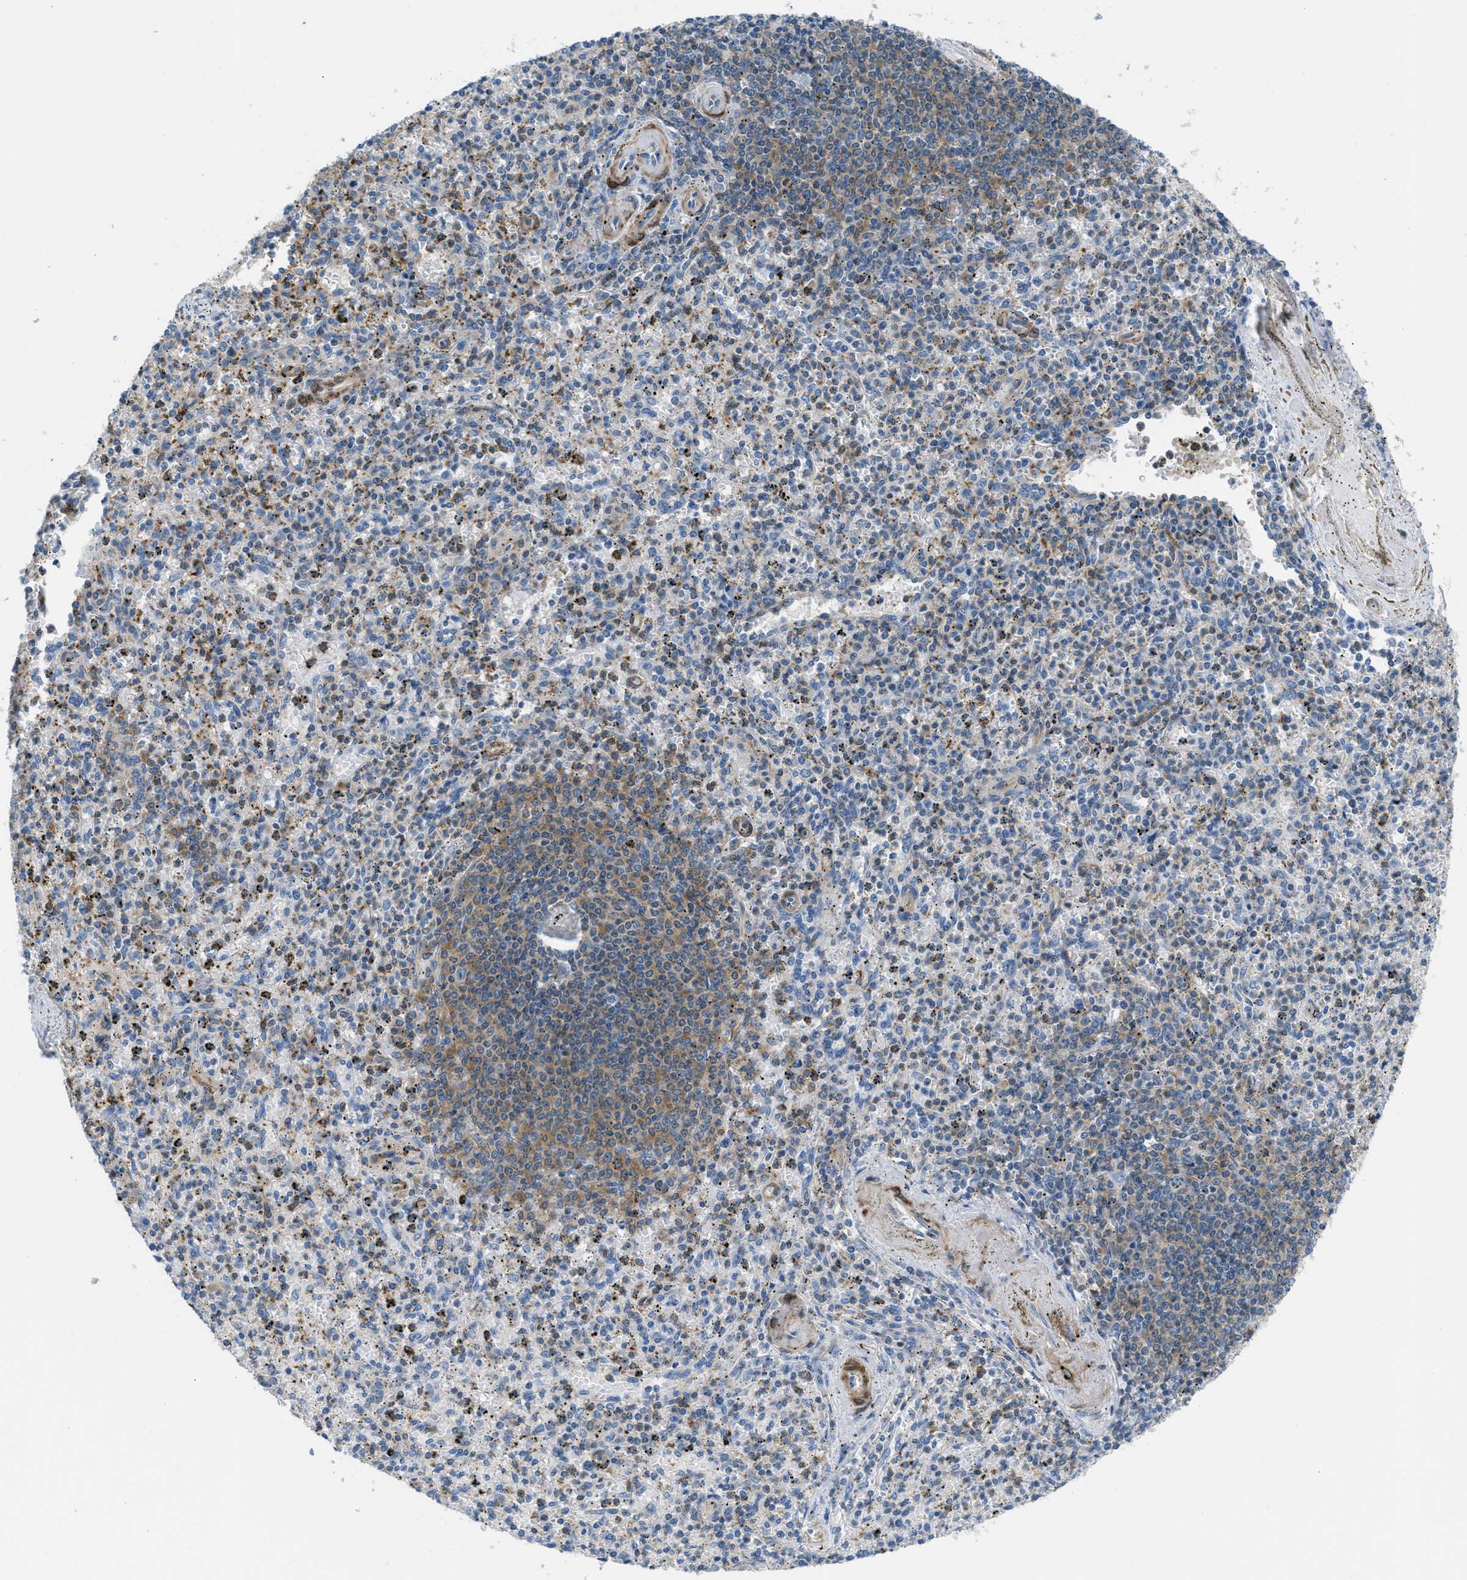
{"staining": {"intensity": "moderate", "quantity": "<25%", "location": "cytoplasmic/membranous"}, "tissue": "spleen", "cell_type": "Cells in red pulp", "image_type": "normal", "snomed": [{"axis": "morphology", "description": "Normal tissue, NOS"}, {"axis": "topography", "description": "Spleen"}], "caption": "Immunohistochemical staining of benign human spleen exhibits low levels of moderate cytoplasmic/membranous staining in about <25% of cells in red pulp.", "gene": "MAPRE2", "patient": {"sex": "male", "age": 72}}